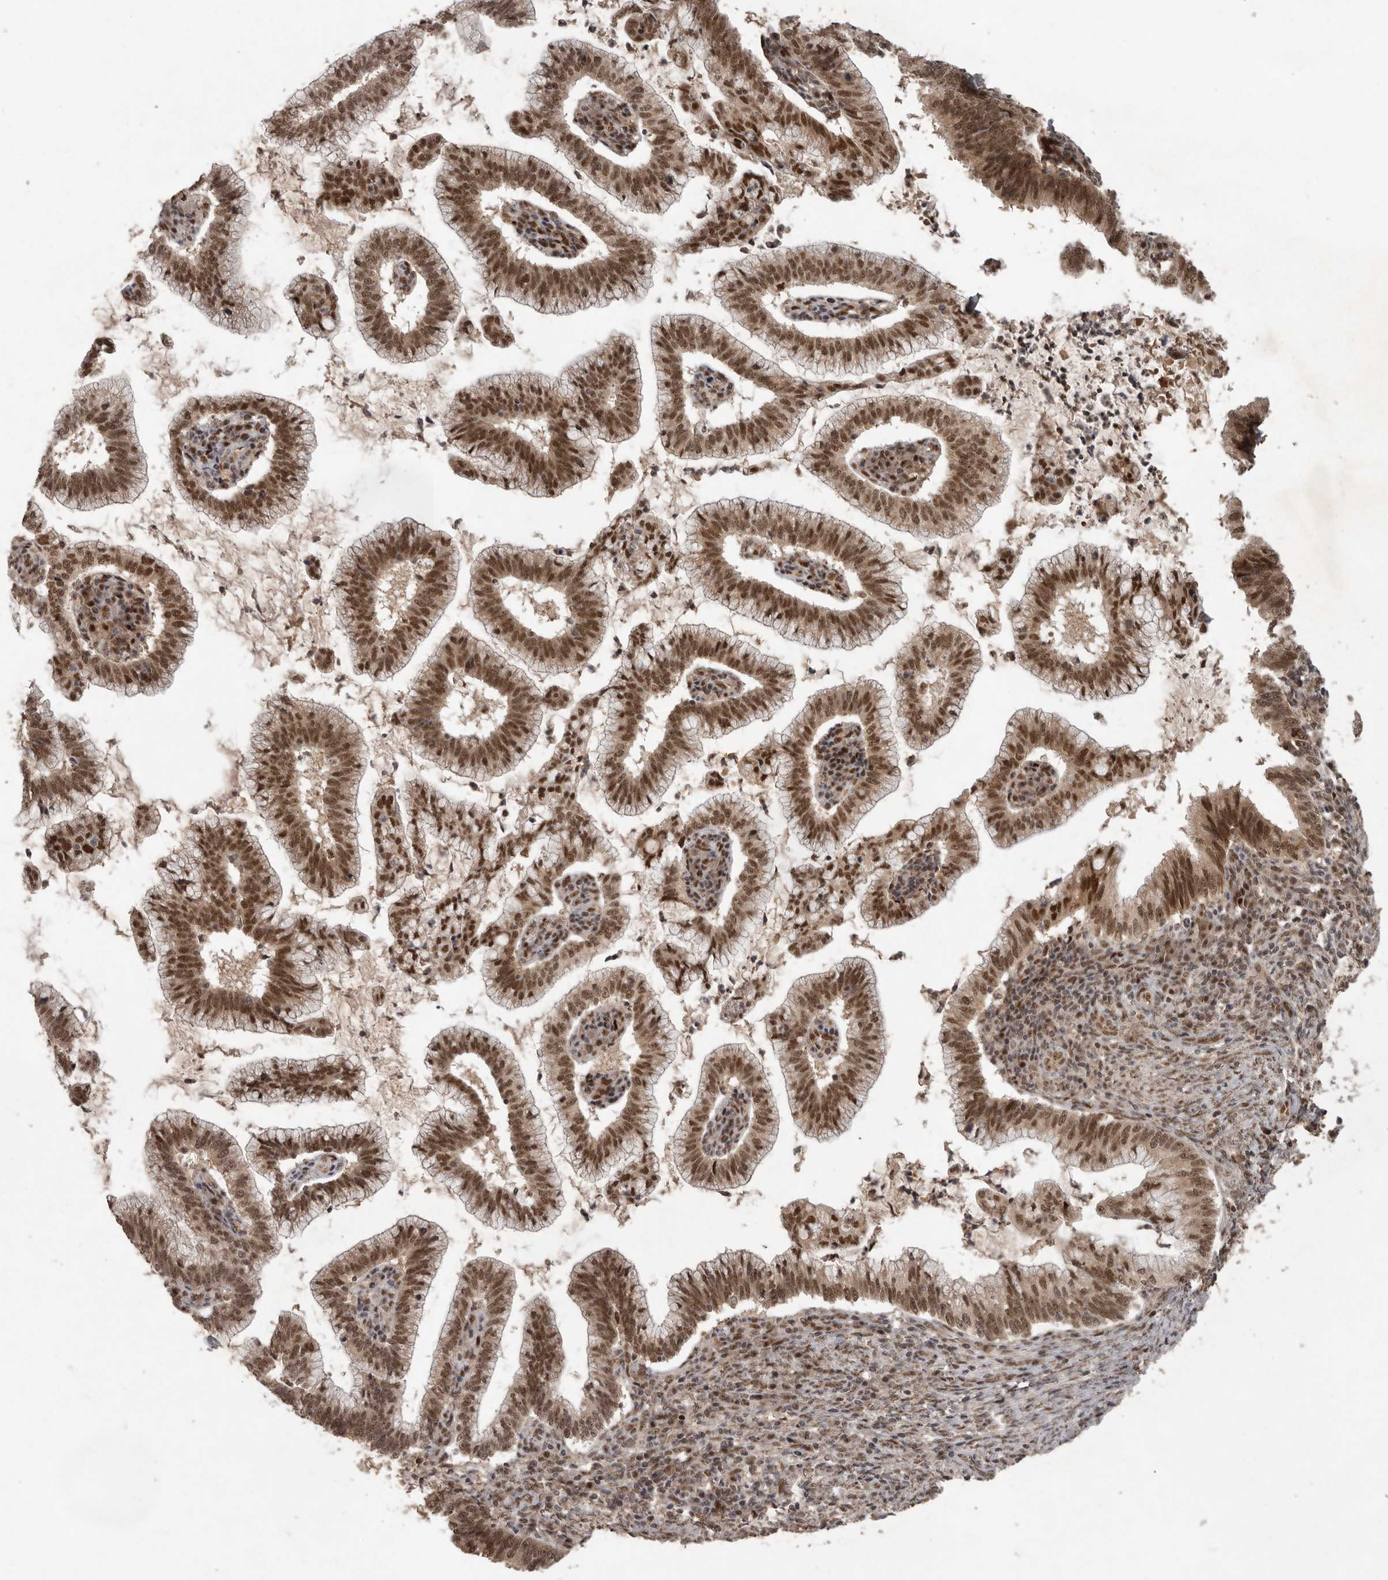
{"staining": {"intensity": "moderate", "quantity": ">75%", "location": "cytoplasmic/membranous,nuclear"}, "tissue": "cervical cancer", "cell_type": "Tumor cells", "image_type": "cancer", "snomed": [{"axis": "morphology", "description": "Adenocarcinoma, NOS"}, {"axis": "topography", "description": "Cervix"}], "caption": "High-magnification brightfield microscopy of cervical cancer (adenocarcinoma) stained with DAB (brown) and counterstained with hematoxylin (blue). tumor cells exhibit moderate cytoplasmic/membranous and nuclear expression is seen in about>75% of cells. The staining is performed using DAB brown chromogen to label protein expression. The nuclei are counter-stained blue using hematoxylin.", "gene": "CDC27", "patient": {"sex": "female", "age": 36}}